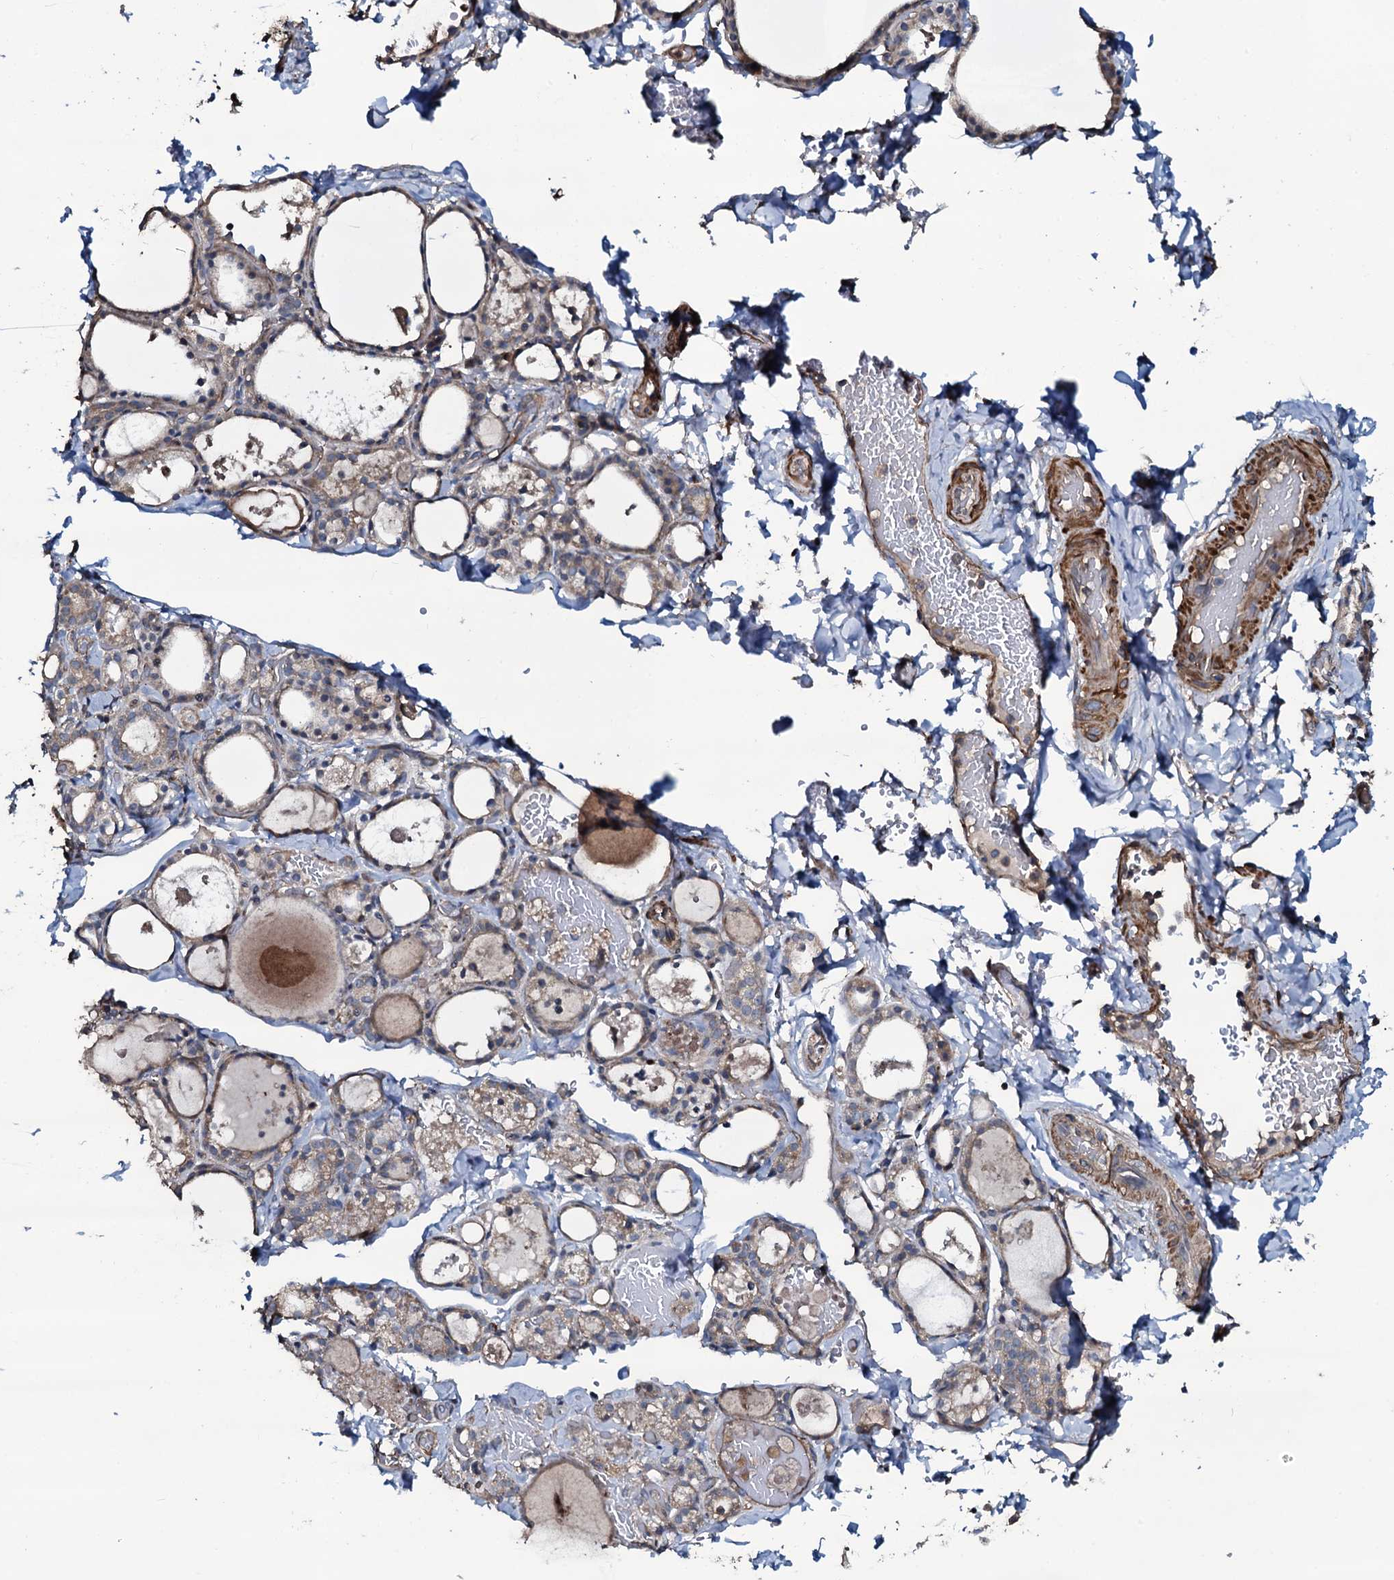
{"staining": {"intensity": "weak", "quantity": "25%-75%", "location": "cytoplasmic/membranous"}, "tissue": "thyroid gland", "cell_type": "Glandular cells", "image_type": "normal", "snomed": [{"axis": "morphology", "description": "Normal tissue, NOS"}, {"axis": "topography", "description": "Thyroid gland"}], "caption": "Weak cytoplasmic/membranous expression is present in about 25%-75% of glandular cells in benign thyroid gland.", "gene": "WIPF3", "patient": {"sex": "male", "age": 56}}